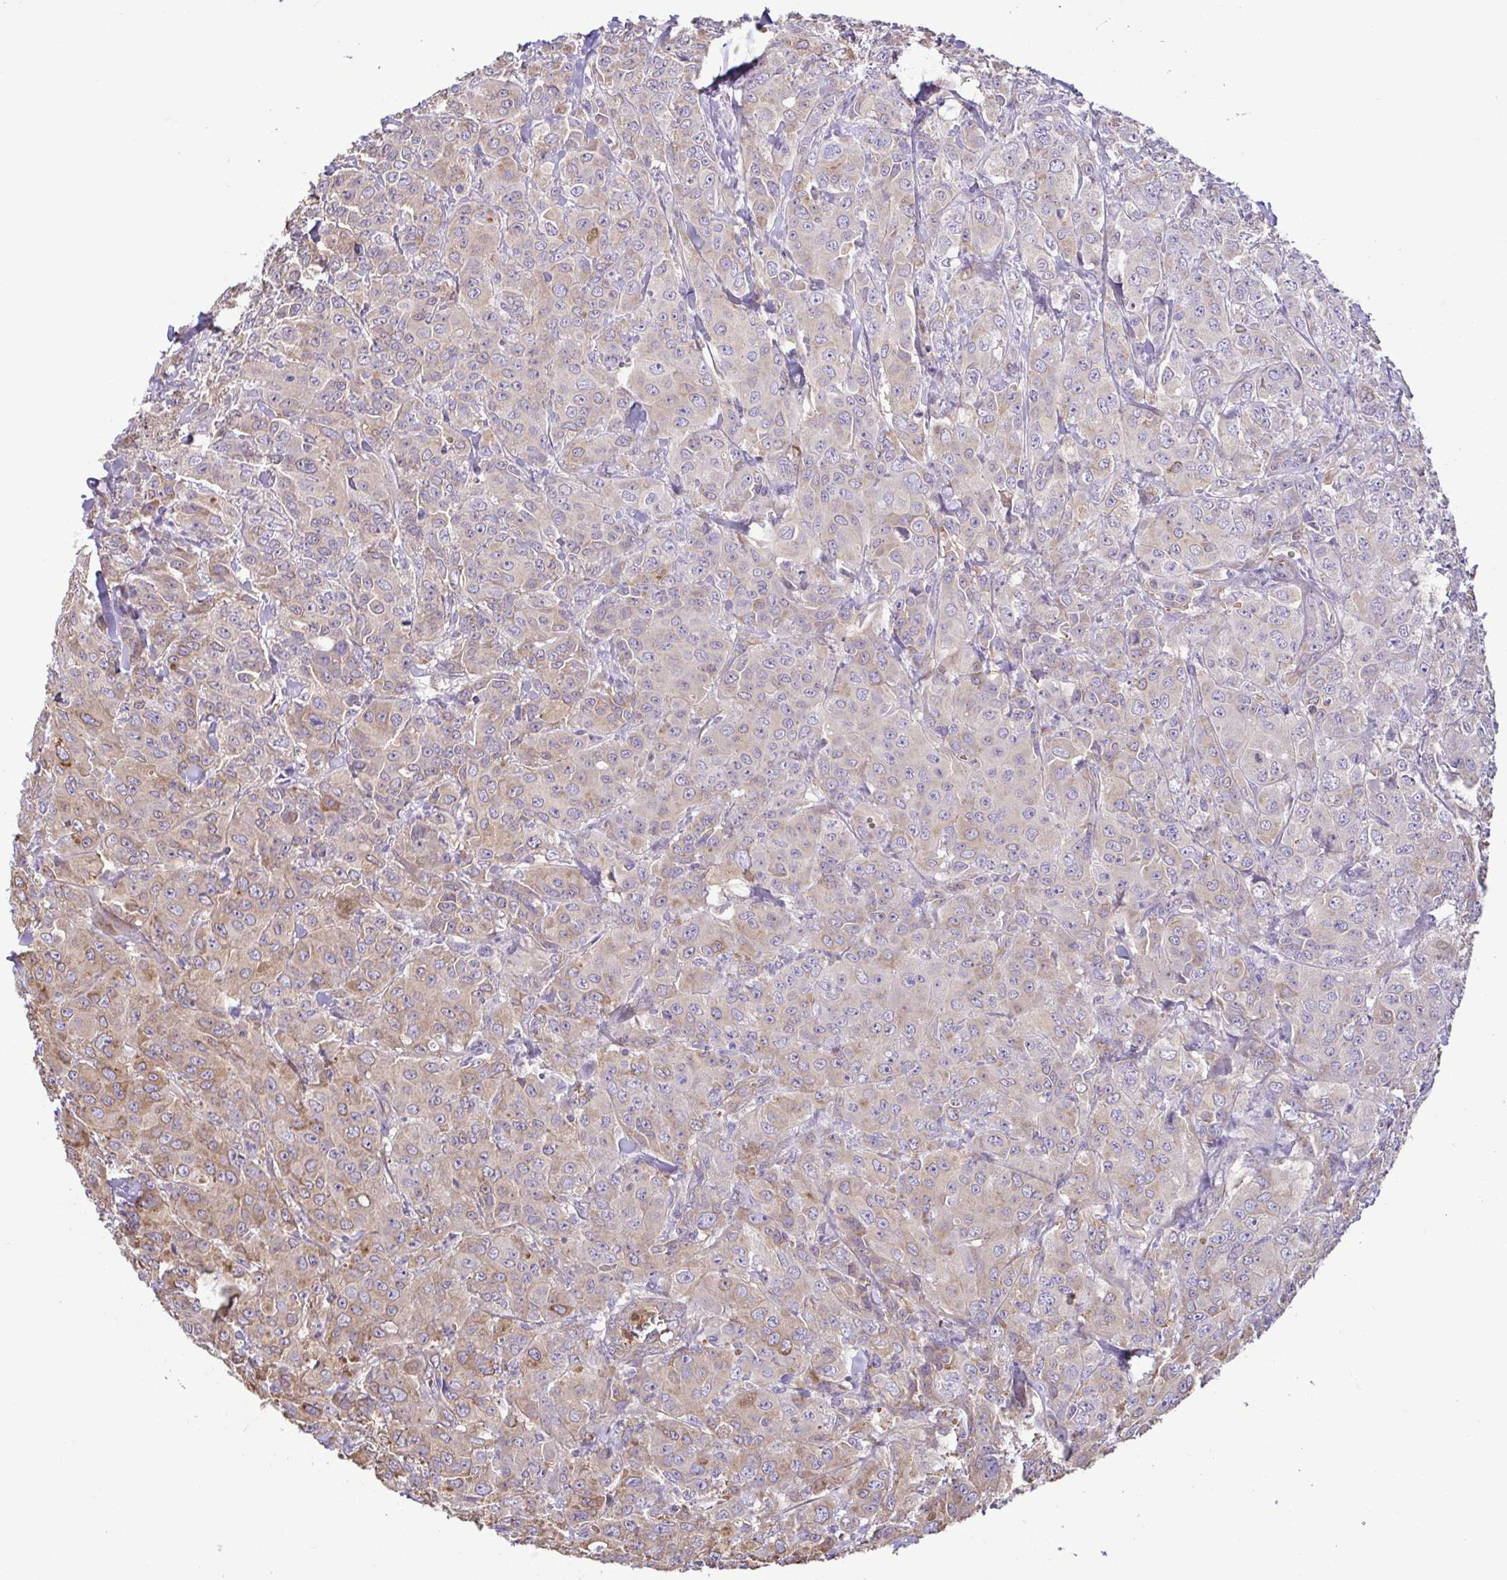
{"staining": {"intensity": "weak", "quantity": "<25%", "location": "cytoplasmic/membranous"}, "tissue": "breast cancer", "cell_type": "Tumor cells", "image_type": "cancer", "snomed": [{"axis": "morphology", "description": "Normal tissue, NOS"}, {"axis": "morphology", "description": "Duct carcinoma"}, {"axis": "topography", "description": "Breast"}], "caption": "Protein analysis of breast cancer exhibits no significant expression in tumor cells. (Stains: DAB (3,3'-diaminobenzidine) immunohistochemistry with hematoxylin counter stain, Microscopy: brightfield microscopy at high magnification).", "gene": "MYL10", "patient": {"sex": "female", "age": 43}}